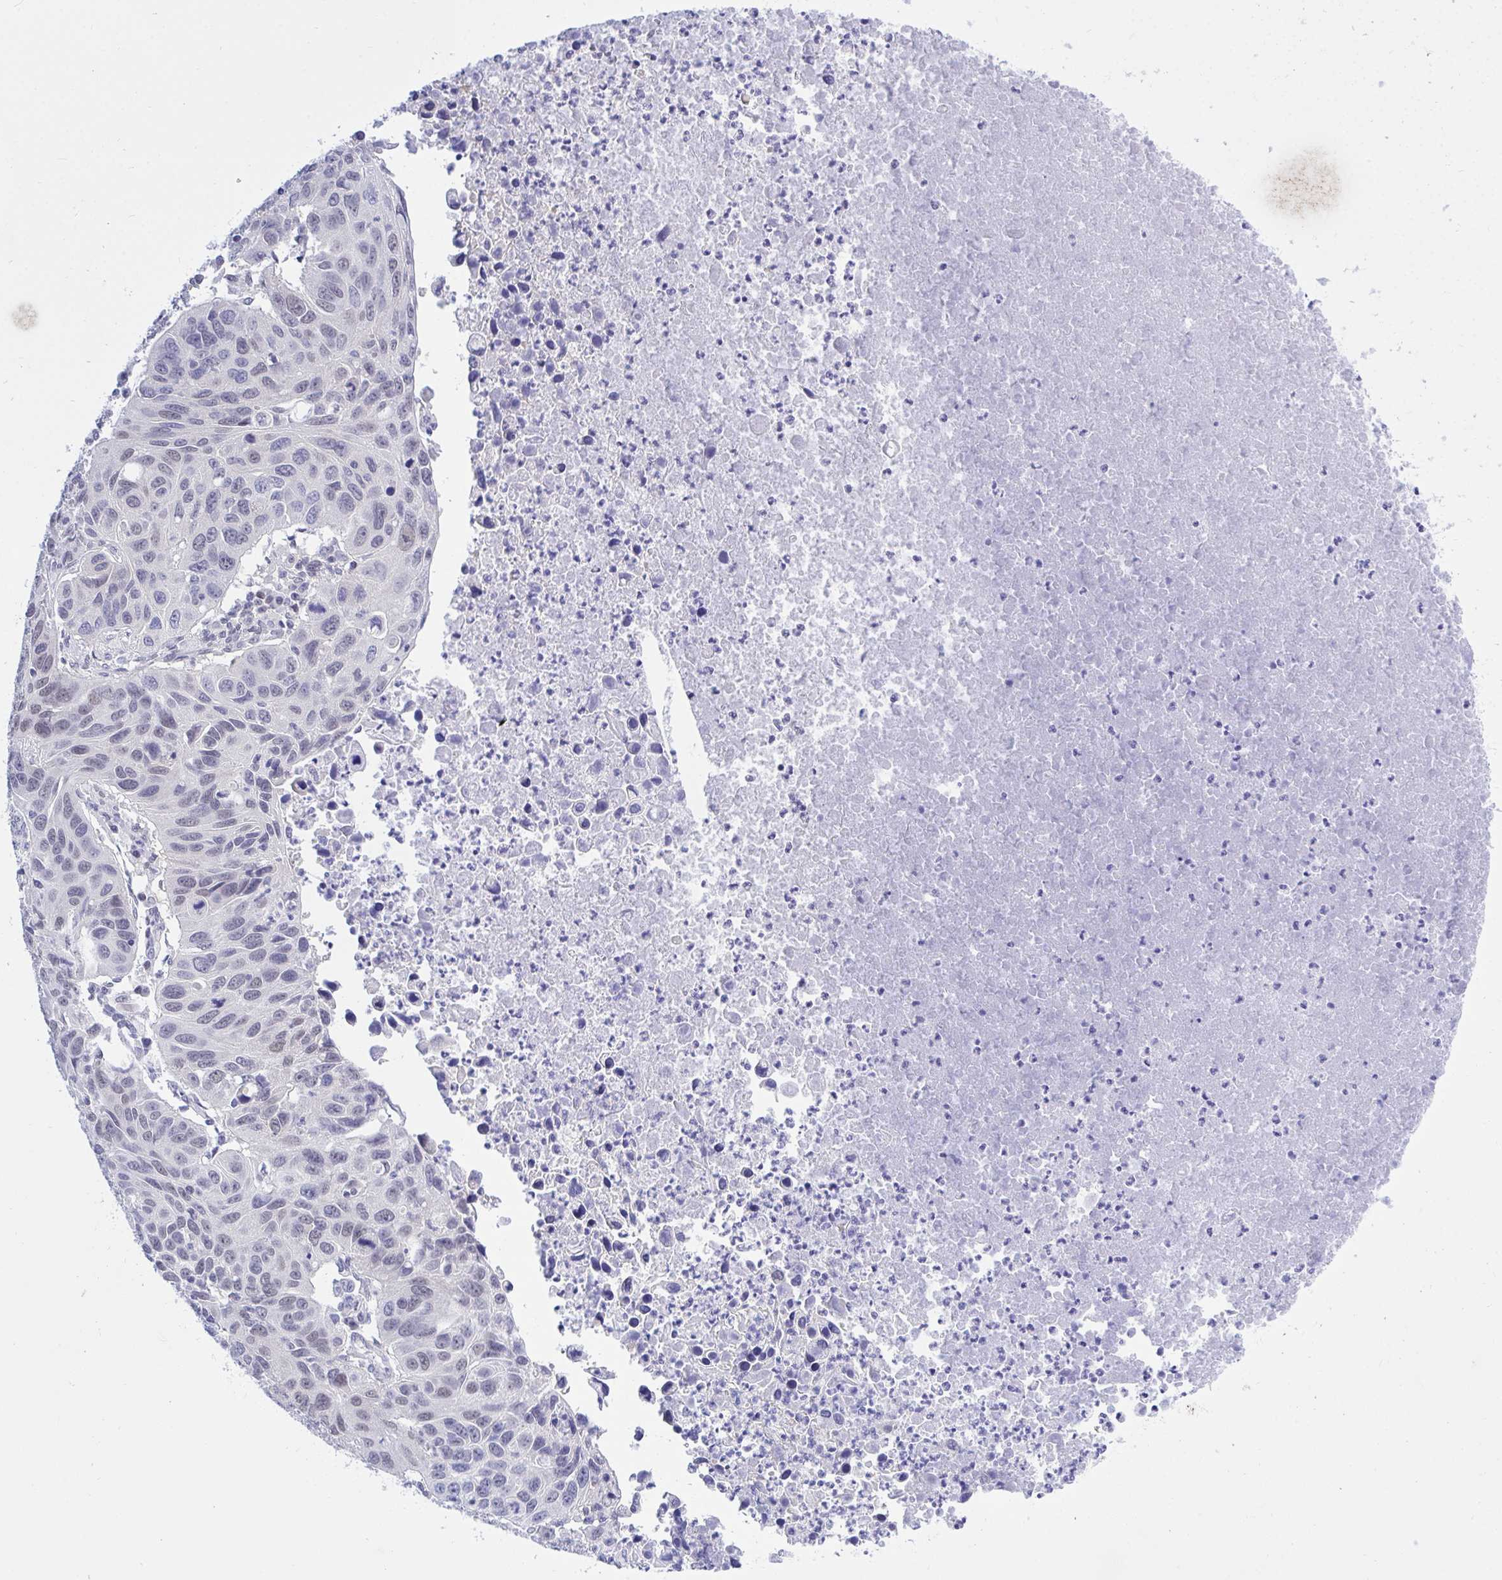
{"staining": {"intensity": "negative", "quantity": "none", "location": "none"}, "tissue": "lung cancer", "cell_type": "Tumor cells", "image_type": "cancer", "snomed": [{"axis": "morphology", "description": "Squamous cell carcinoma, NOS"}, {"axis": "topography", "description": "Lung"}], "caption": "Tumor cells are negative for brown protein staining in lung cancer (squamous cell carcinoma).", "gene": "THOP1", "patient": {"sex": "female", "age": 61}}